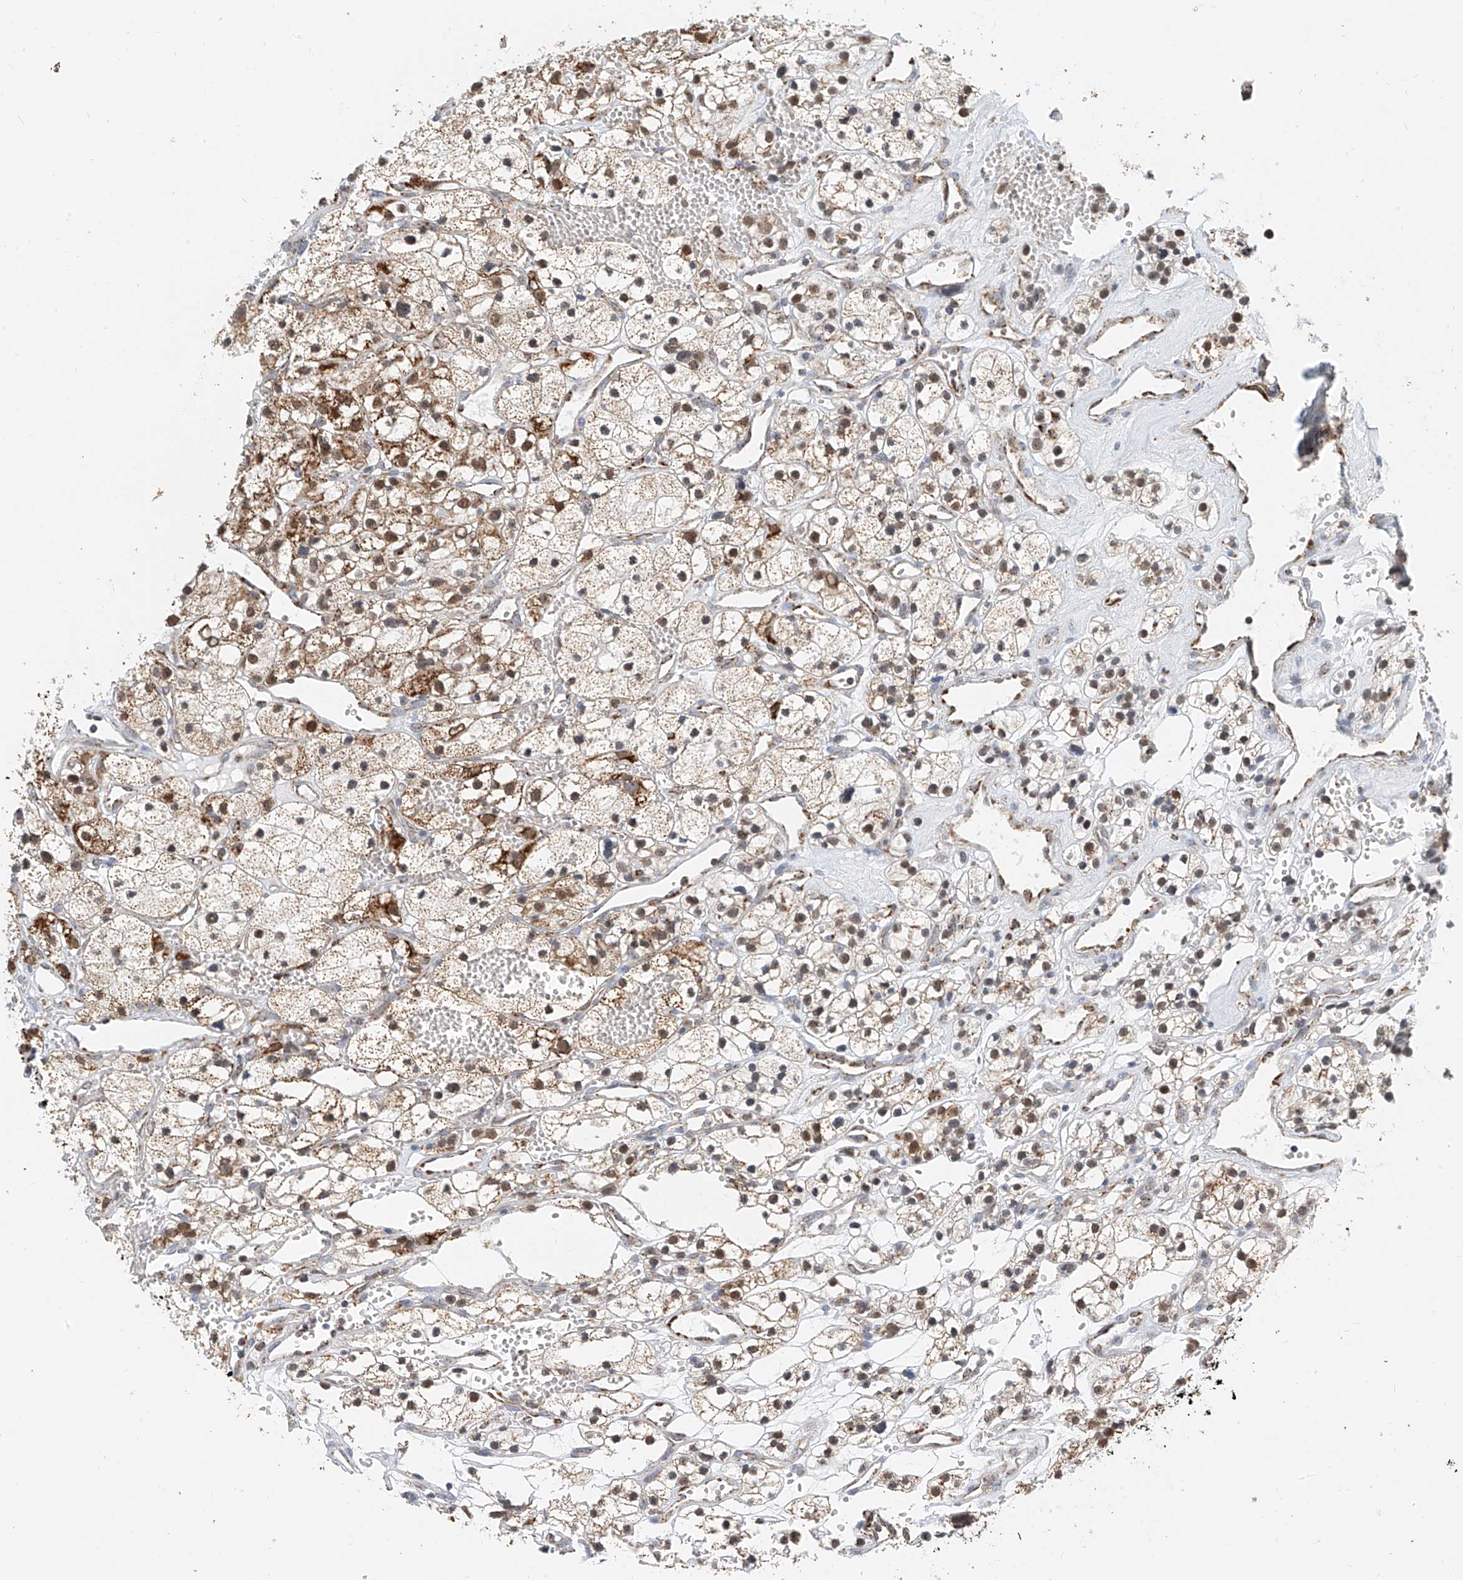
{"staining": {"intensity": "moderate", "quantity": ">75%", "location": "cytoplasmic/membranous,nuclear"}, "tissue": "renal cancer", "cell_type": "Tumor cells", "image_type": "cancer", "snomed": [{"axis": "morphology", "description": "Adenocarcinoma, NOS"}, {"axis": "topography", "description": "Kidney"}], "caption": "Adenocarcinoma (renal) stained for a protein exhibits moderate cytoplasmic/membranous and nuclear positivity in tumor cells.", "gene": "PPA2", "patient": {"sex": "female", "age": 57}}